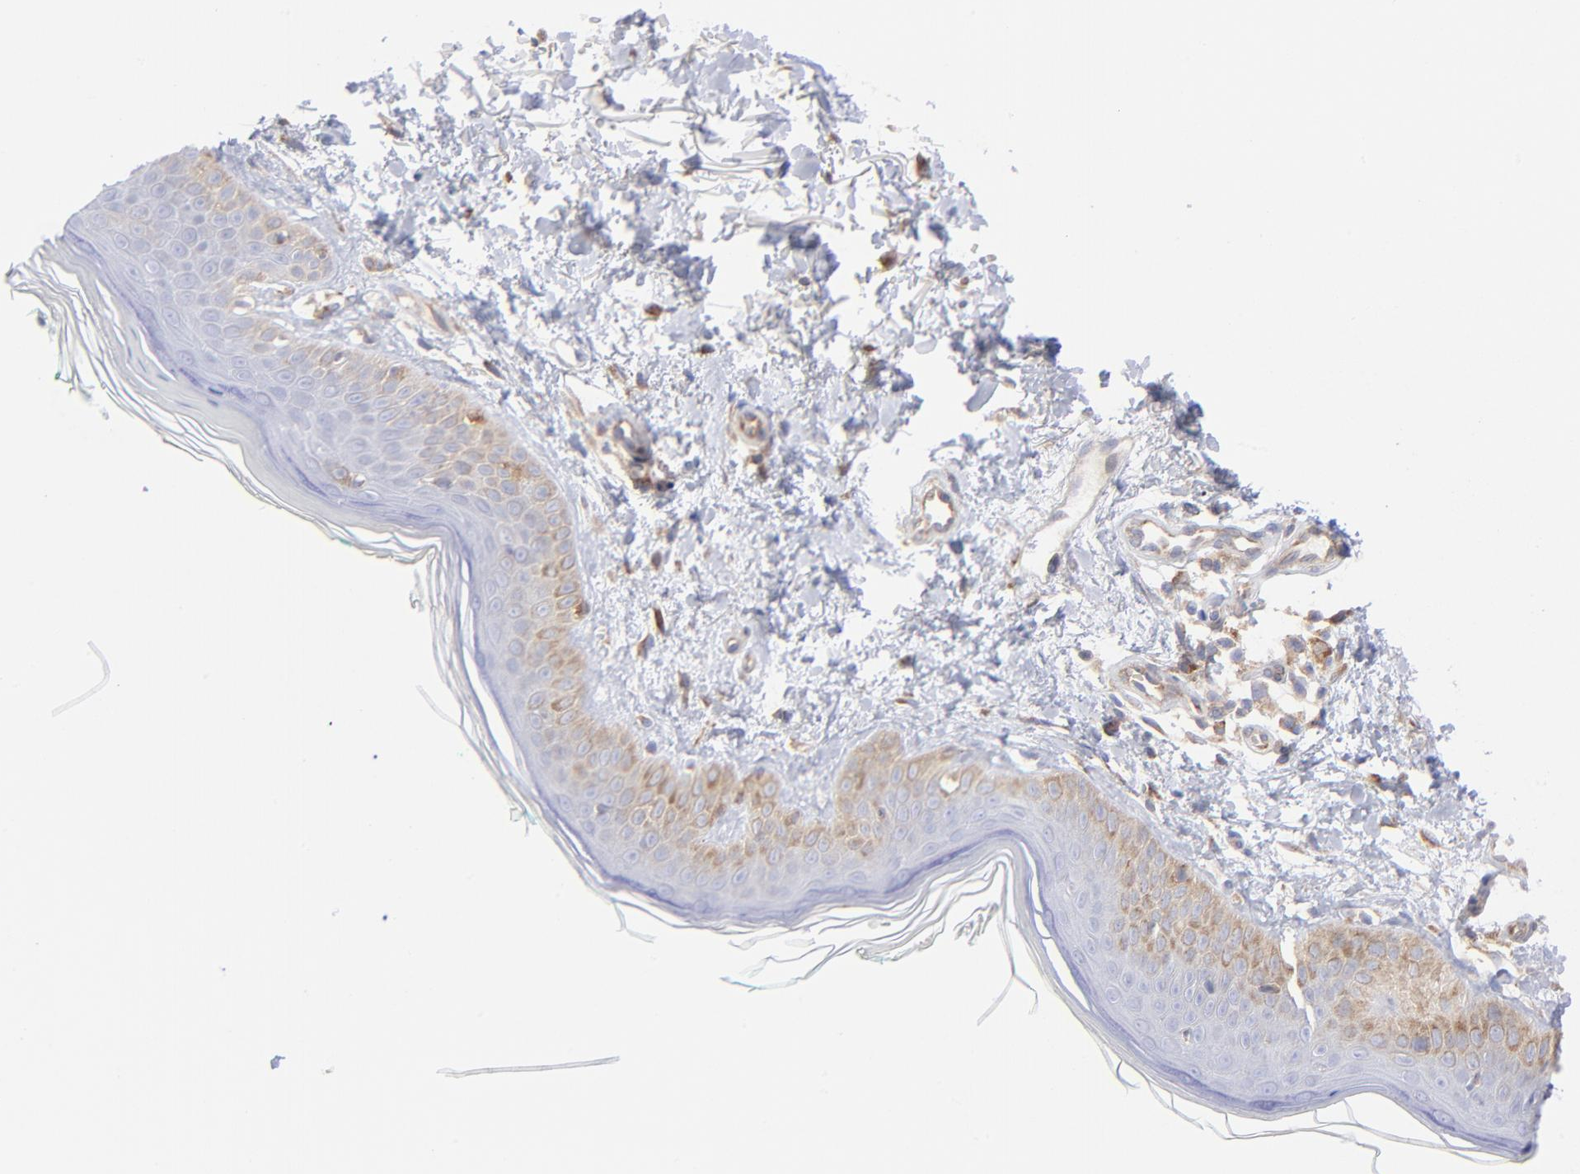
{"staining": {"intensity": "negative", "quantity": "none", "location": "none"}, "tissue": "skin", "cell_type": "Fibroblasts", "image_type": "normal", "snomed": [{"axis": "morphology", "description": "Normal tissue, NOS"}, {"axis": "topography", "description": "Skin"}], "caption": "An image of skin stained for a protein shows no brown staining in fibroblasts. (Immunohistochemistry, brightfield microscopy, high magnification).", "gene": "EIF2AK2", "patient": {"sex": "male", "age": 71}}